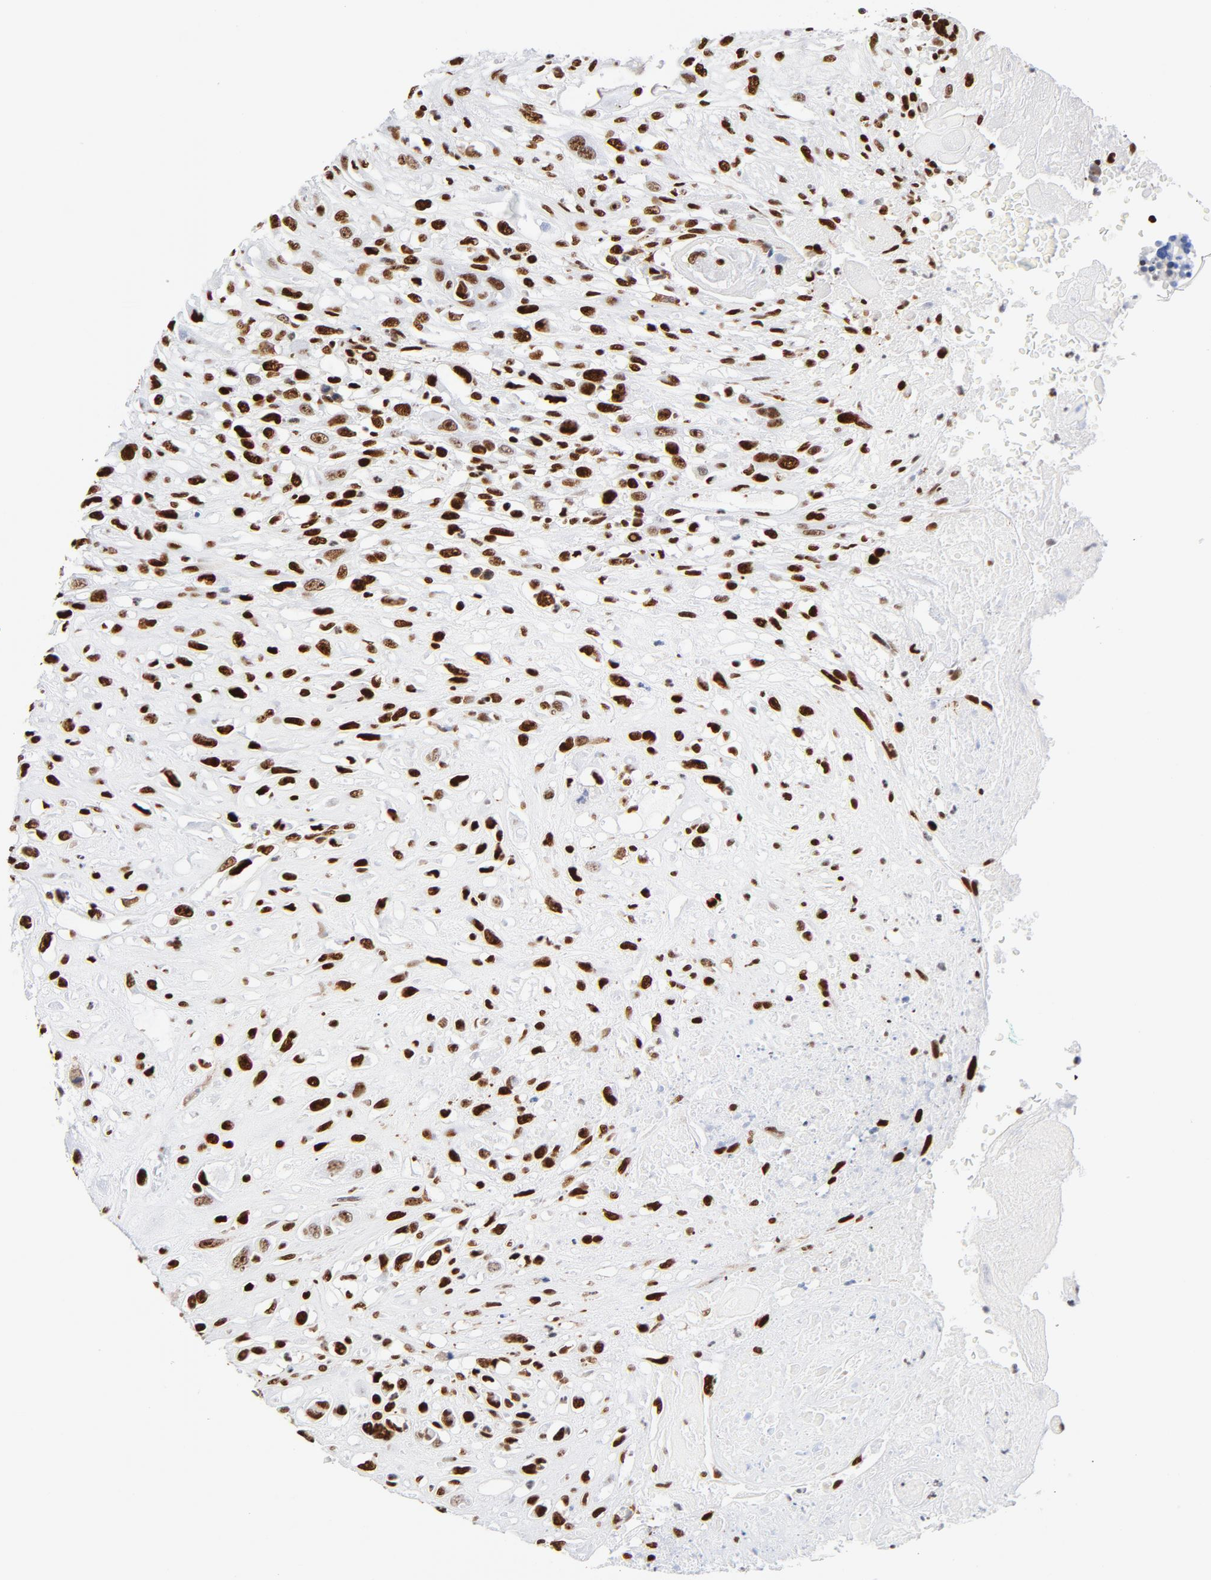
{"staining": {"intensity": "strong", "quantity": ">75%", "location": "nuclear"}, "tissue": "head and neck cancer", "cell_type": "Tumor cells", "image_type": "cancer", "snomed": [{"axis": "morphology", "description": "Necrosis, NOS"}, {"axis": "morphology", "description": "Neoplasm, malignant, NOS"}, {"axis": "topography", "description": "Salivary gland"}, {"axis": "topography", "description": "Head-Neck"}], "caption": "An immunohistochemistry (IHC) micrograph of tumor tissue is shown. Protein staining in brown labels strong nuclear positivity in head and neck cancer within tumor cells.", "gene": "XRCC5", "patient": {"sex": "male", "age": 43}}